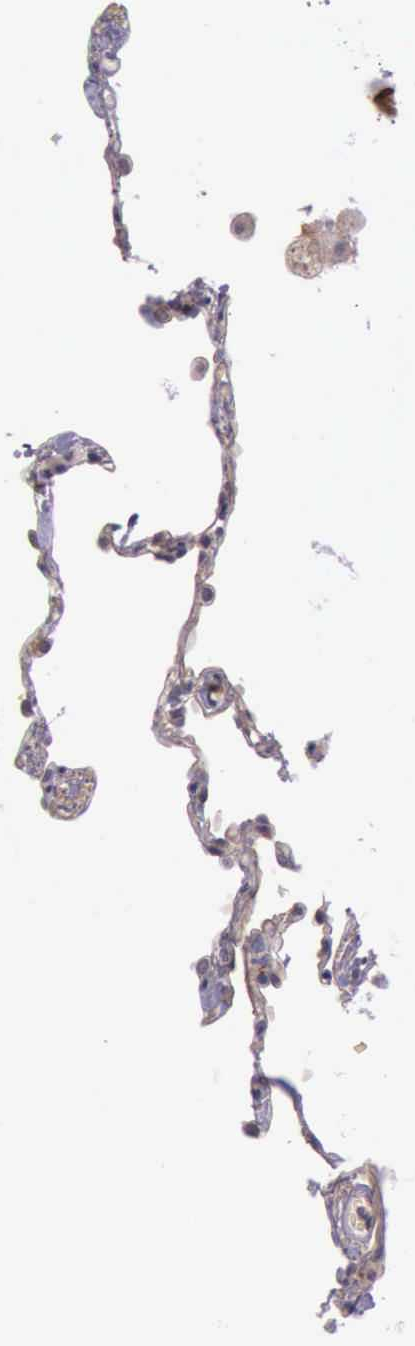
{"staining": {"intensity": "moderate", "quantity": "25%-75%", "location": "cytoplasmic/membranous"}, "tissue": "lung", "cell_type": "Alveolar cells", "image_type": "normal", "snomed": [{"axis": "morphology", "description": "Normal tissue, NOS"}, {"axis": "topography", "description": "Lung"}], "caption": "An immunohistochemistry (IHC) photomicrograph of unremarkable tissue is shown. Protein staining in brown highlights moderate cytoplasmic/membranous positivity in lung within alveolar cells. (DAB IHC with brightfield microscopy, high magnification).", "gene": "PRICKLE3", "patient": {"sex": "male", "age": 71}}